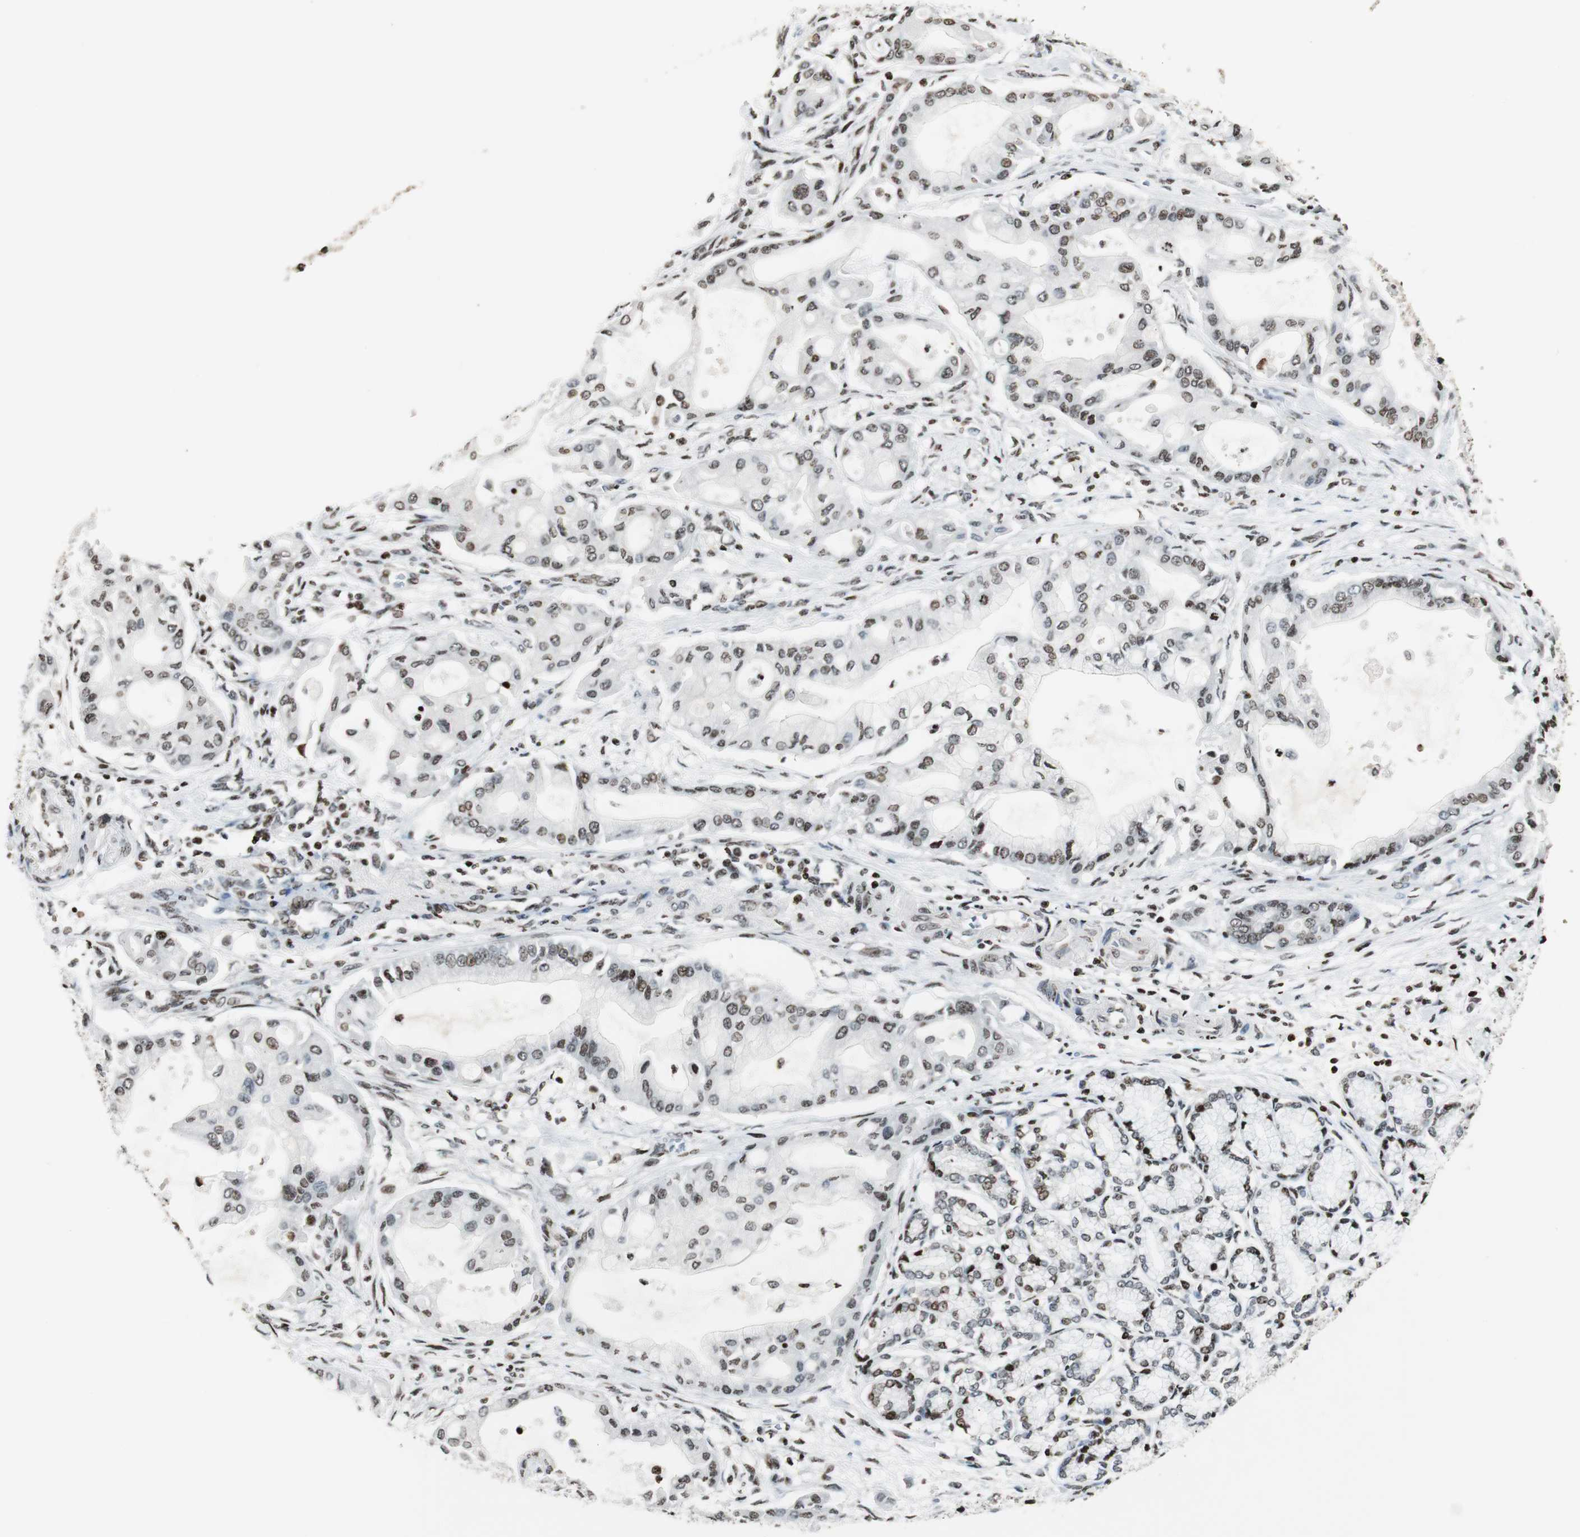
{"staining": {"intensity": "moderate", "quantity": ">75%", "location": "nuclear"}, "tissue": "pancreatic cancer", "cell_type": "Tumor cells", "image_type": "cancer", "snomed": [{"axis": "morphology", "description": "Adenocarcinoma, NOS"}, {"axis": "morphology", "description": "Adenocarcinoma, metastatic, NOS"}, {"axis": "topography", "description": "Lymph node"}, {"axis": "topography", "description": "Pancreas"}, {"axis": "topography", "description": "Duodenum"}], "caption": "Immunohistochemical staining of human pancreatic cancer demonstrates medium levels of moderate nuclear protein expression in approximately >75% of tumor cells. (IHC, brightfield microscopy, high magnification).", "gene": "PAXIP1", "patient": {"sex": "female", "age": 64}}